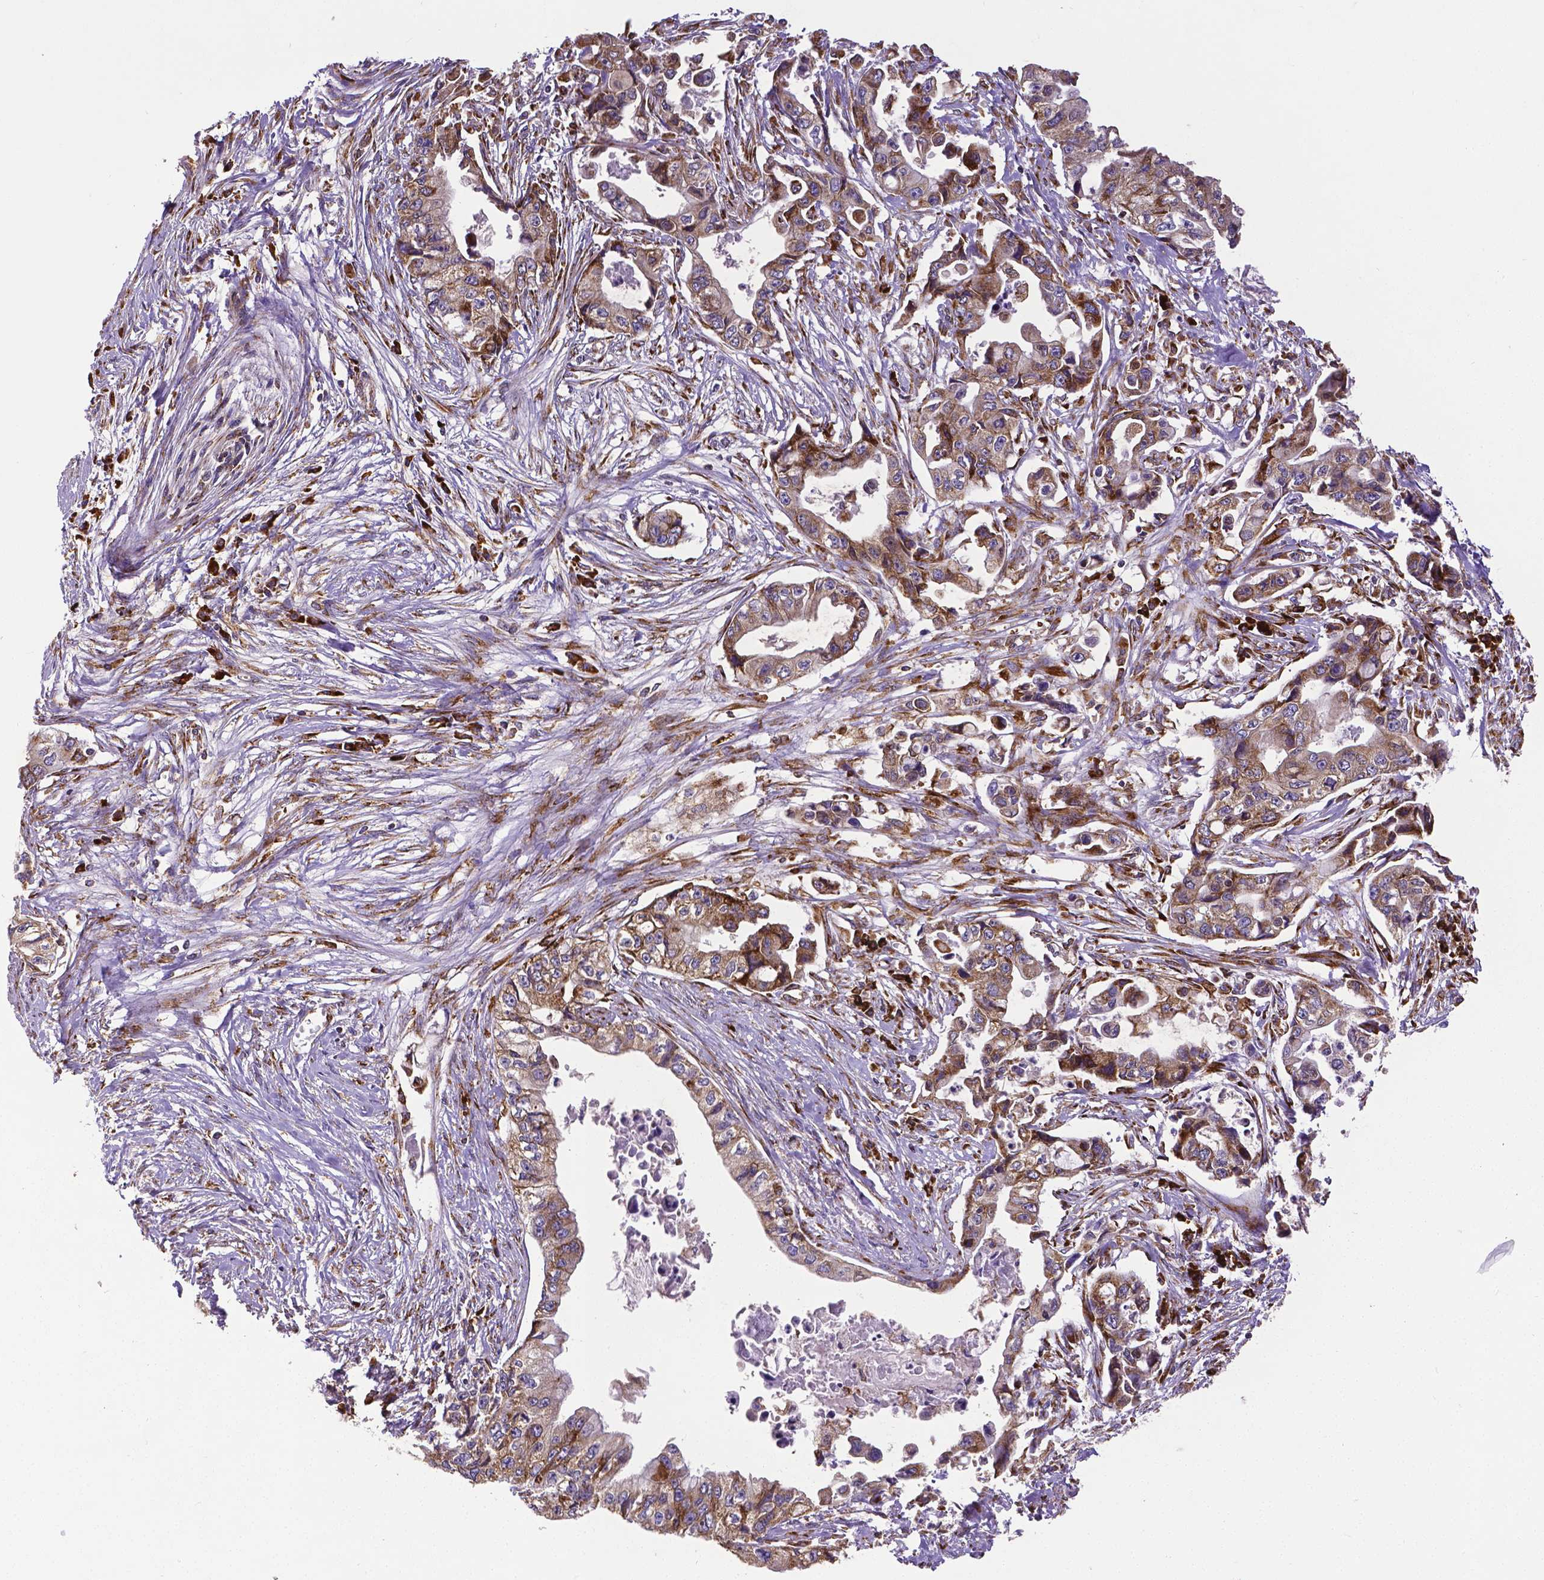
{"staining": {"intensity": "moderate", "quantity": ">75%", "location": "cytoplasmic/membranous"}, "tissue": "pancreatic cancer", "cell_type": "Tumor cells", "image_type": "cancer", "snomed": [{"axis": "morphology", "description": "Adenocarcinoma, NOS"}, {"axis": "topography", "description": "Pancreas"}], "caption": "Immunohistochemistry (IHC) image of pancreatic cancer stained for a protein (brown), which shows medium levels of moderate cytoplasmic/membranous expression in approximately >75% of tumor cells.", "gene": "MTDH", "patient": {"sex": "male", "age": 66}}